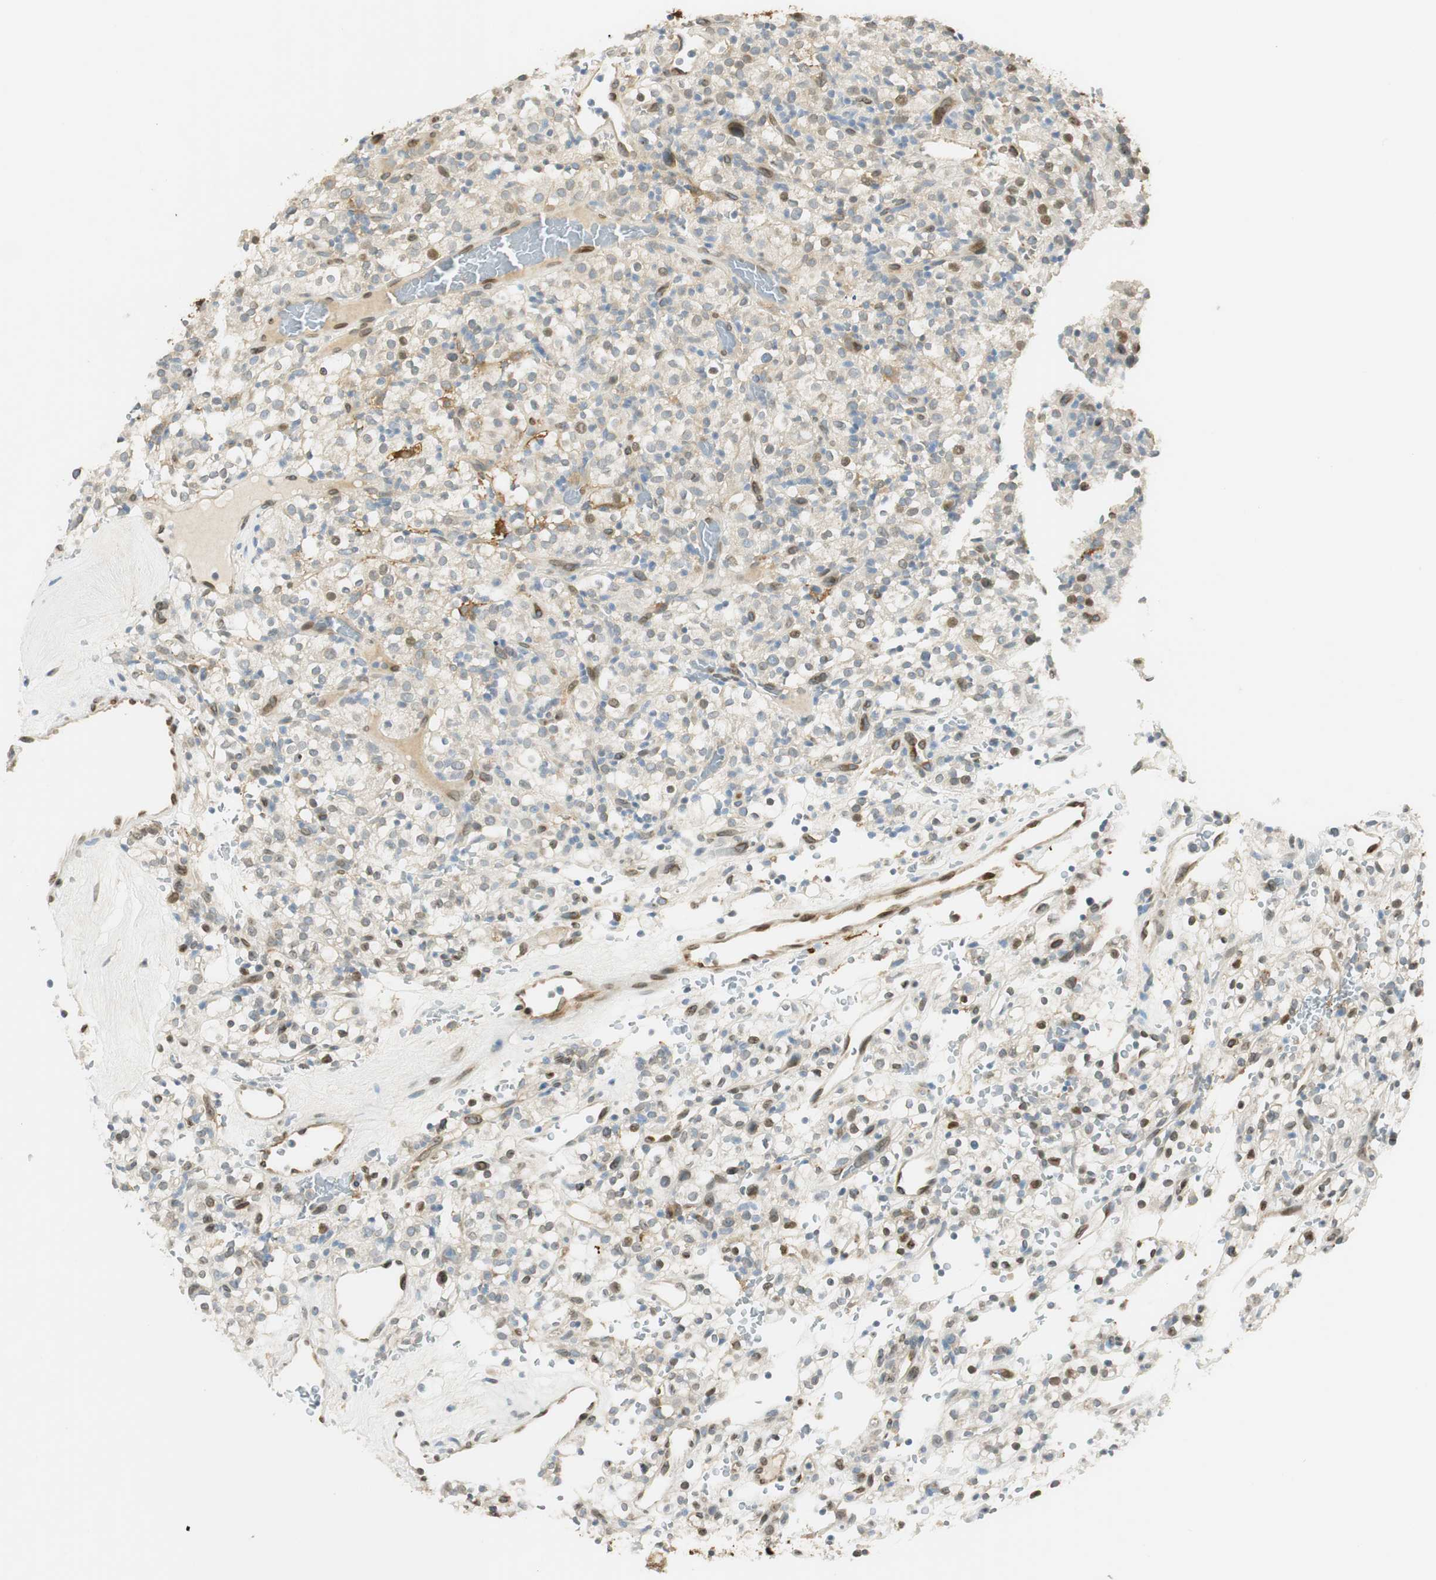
{"staining": {"intensity": "weak", "quantity": "<25%", "location": "cytoplasmic/membranous,nuclear"}, "tissue": "renal cancer", "cell_type": "Tumor cells", "image_type": "cancer", "snomed": [{"axis": "morphology", "description": "Normal tissue, NOS"}, {"axis": "morphology", "description": "Adenocarcinoma, NOS"}, {"axis": "topography", "description": "Kidney"}], "caption": "IHC image of human renal cancer (adenocarcinoma) stained for a protein (brown), which exhibits no positivity in tumor cells.", "gene": "TMEM260", "patient": {"sex": "female", "age": 72}}